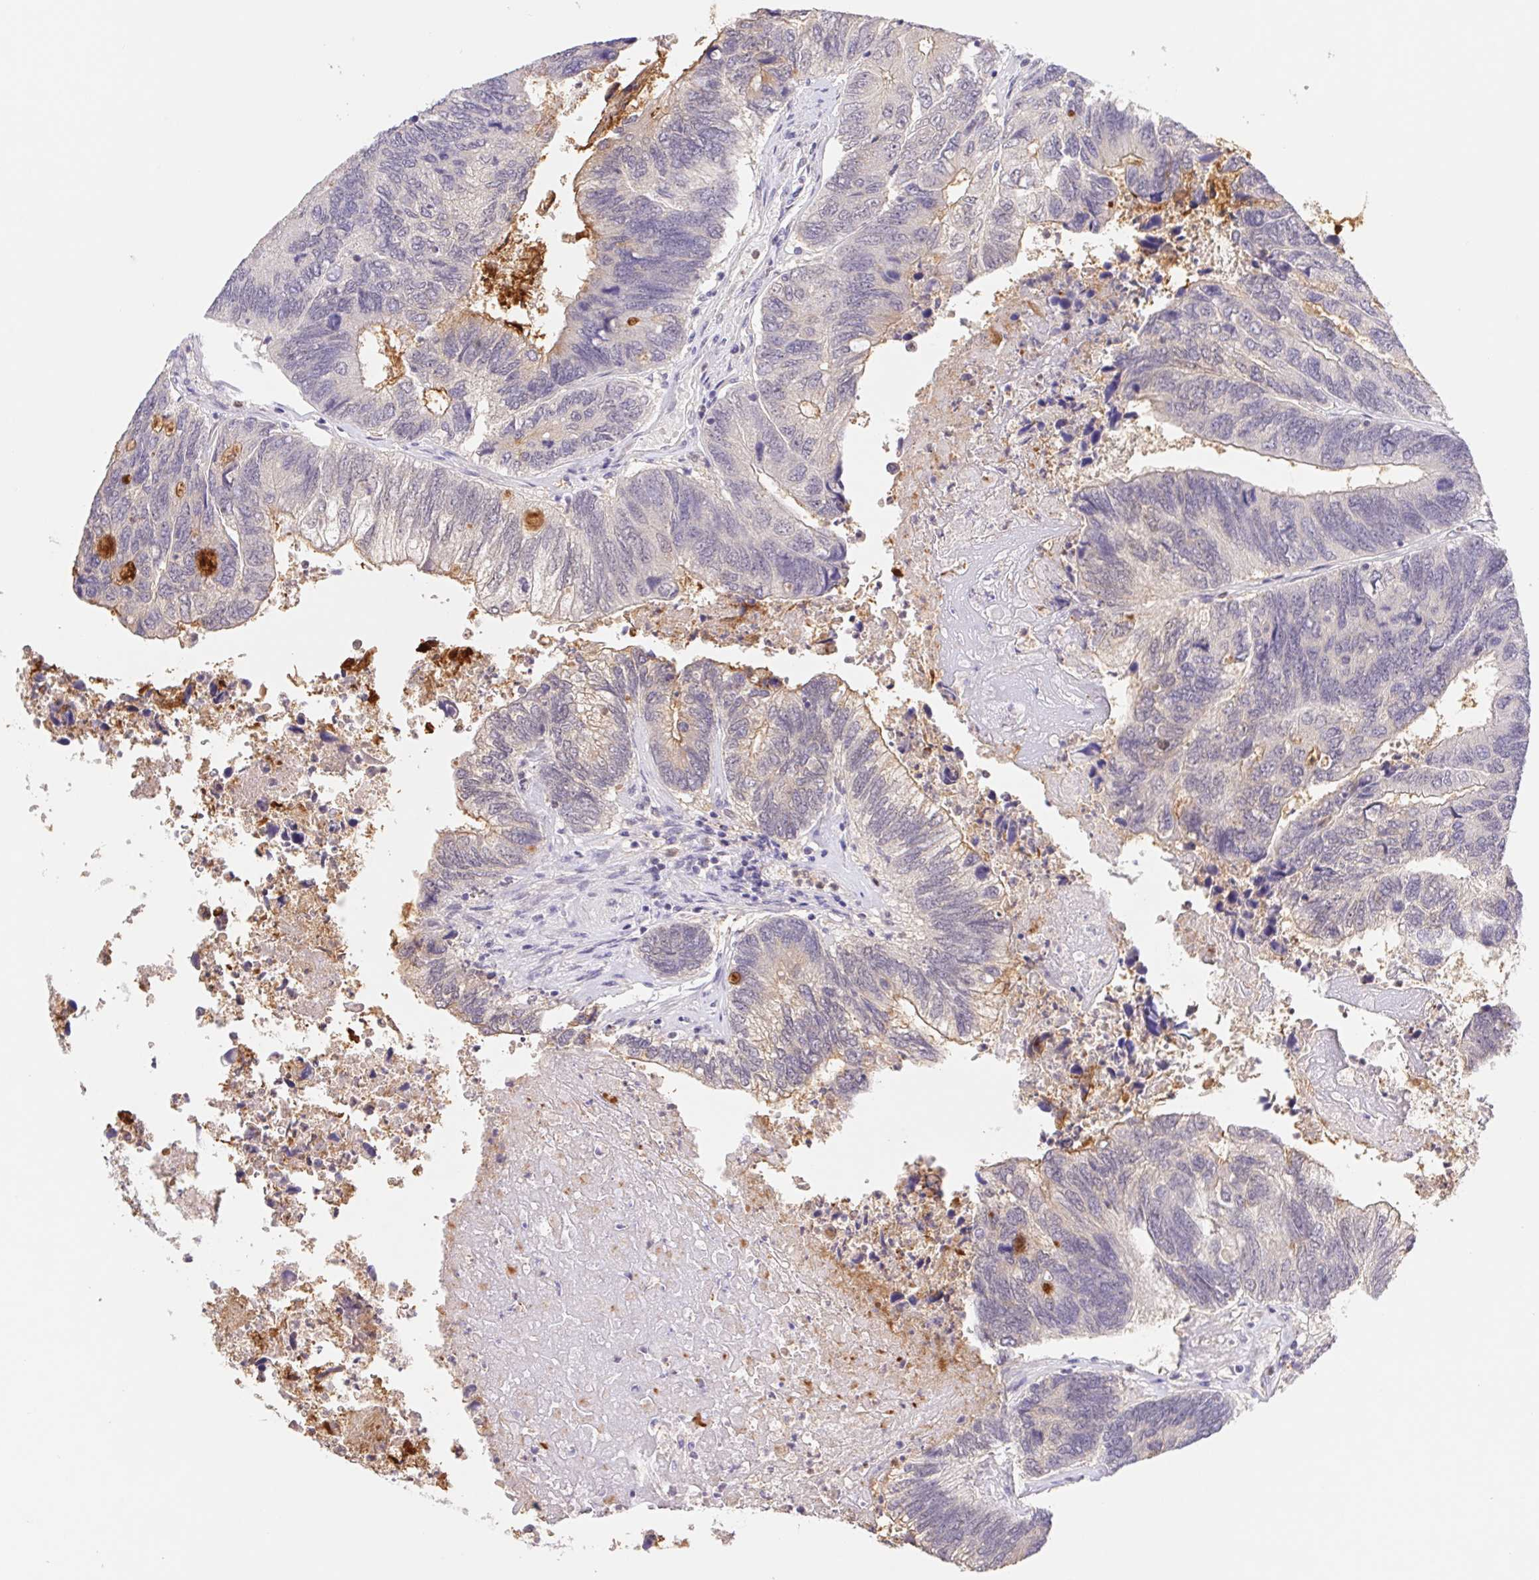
{"staining": {"intensity": "negative", "quantity": "none", "location": "none"}, "tissue": "colorectal cancer", "cell_type": "Tumor cells", "image_type": "cancer", "snomed": [{"axis": "morphology", "description": "Adenocarcinoma, NOS"}, {"axis": "topography", "description": "Colon"}], "caption": "IHC micrograph of human colorectal cancer stained for a protein (brown), which demonstrates no staining in tumor cells.", "gene": "L3MBTL4", "patient": {"sex": "female", "age": 67}}